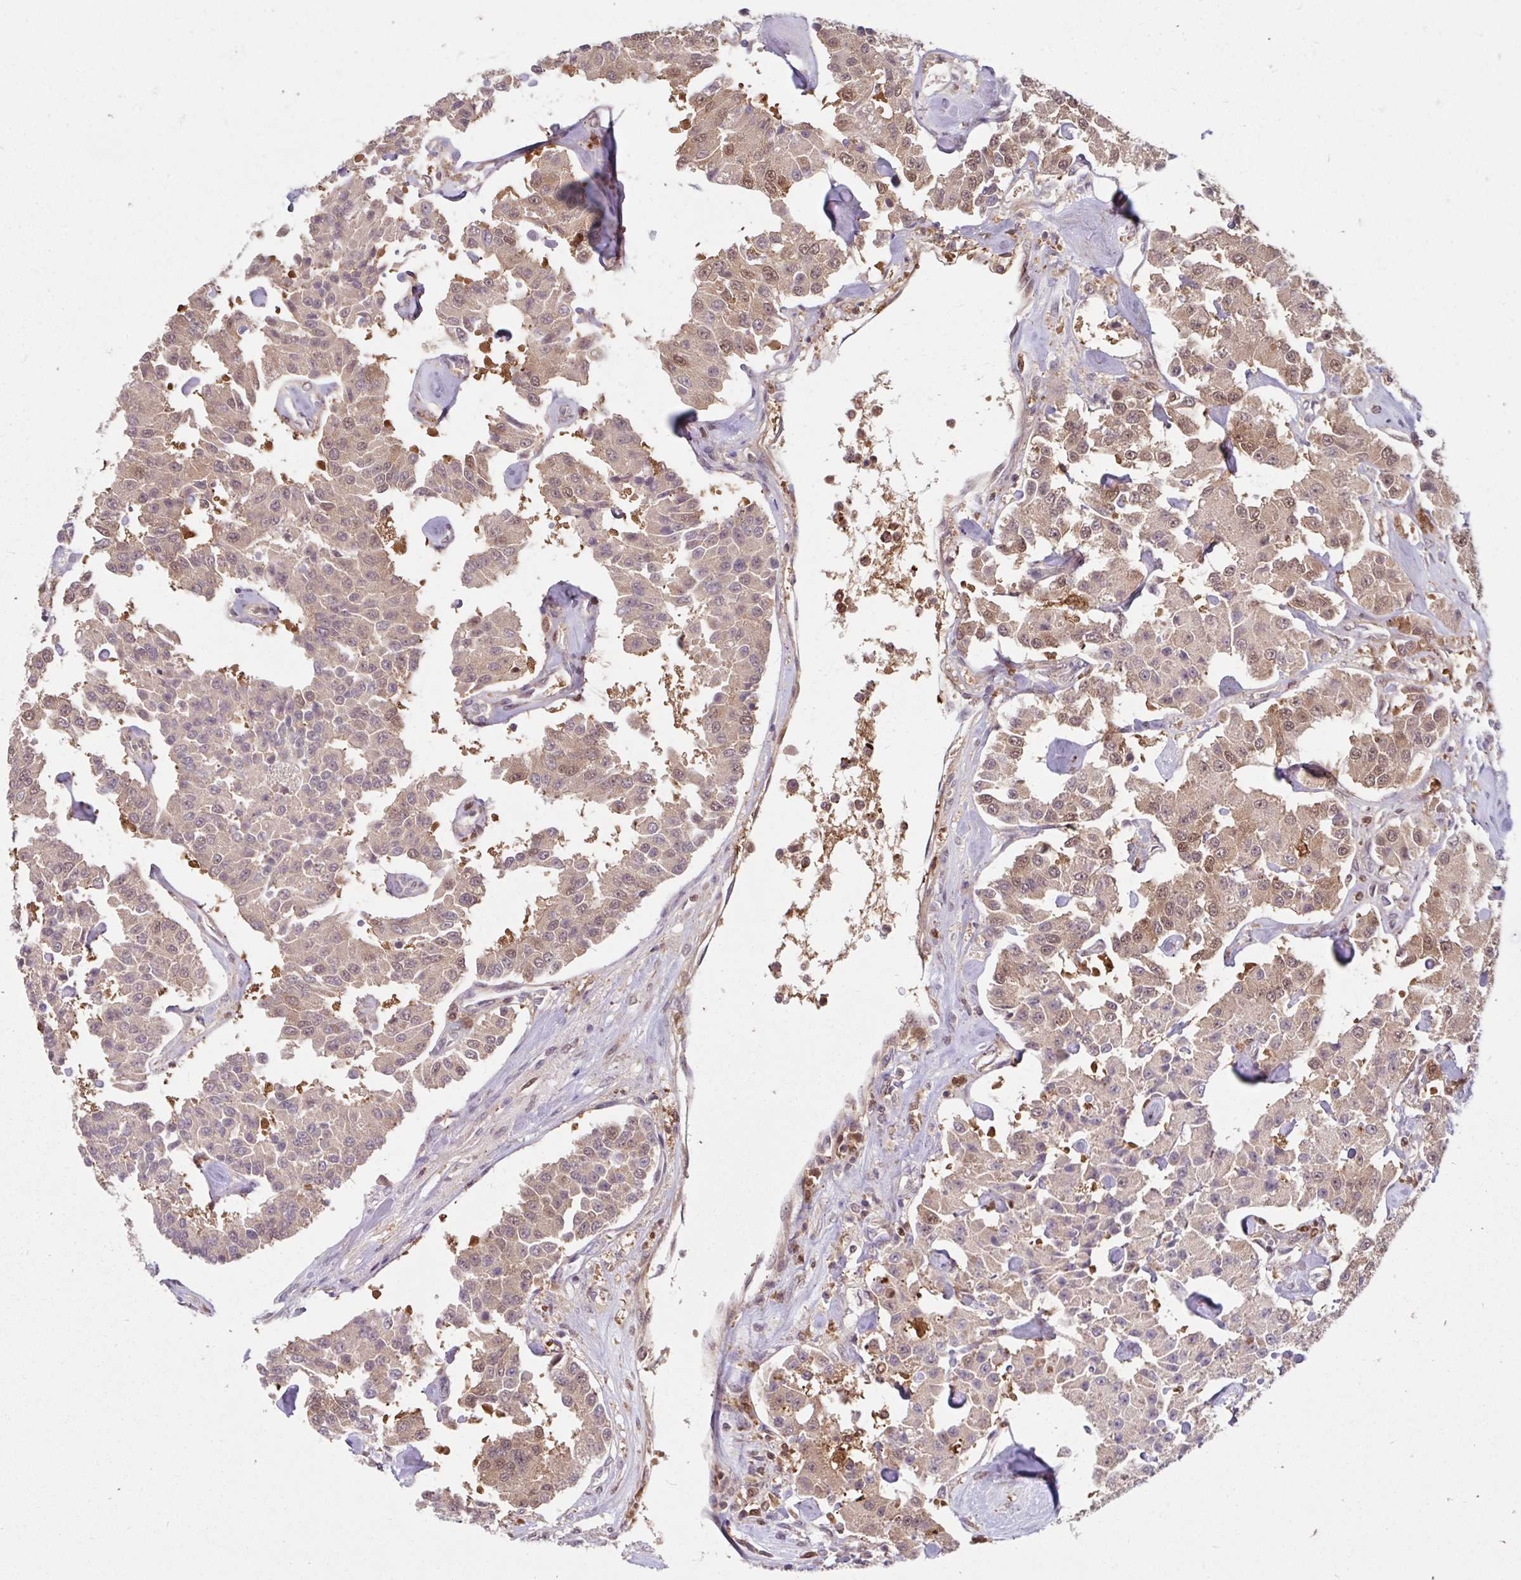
{"staining": {"intensity": "moderate", "quantity": "25%-75%", "location": "cytoplasmic/membranous,nuclear"}, "tissue": "carcinoid", "cell_type": "Tumor cells", "image_type": "cancer", "snomed": [{"axis": "morphology", "description": "Carcinoid, malignant, NOS"}, {"axis": "topography", "description": "Pancreas"}], "caption": "Carcinoid (malignant) was stained to show a protein in brown. There is medium levels of moderate cytoplasmic/membranous and nuclear staining in approximately 25%-75% of tumor cells. (brown staining indicates protein expression, while blue staining denotes nuclei).", "gene": "BLVRA", "patient": {"sex": "male", "age": 41}}